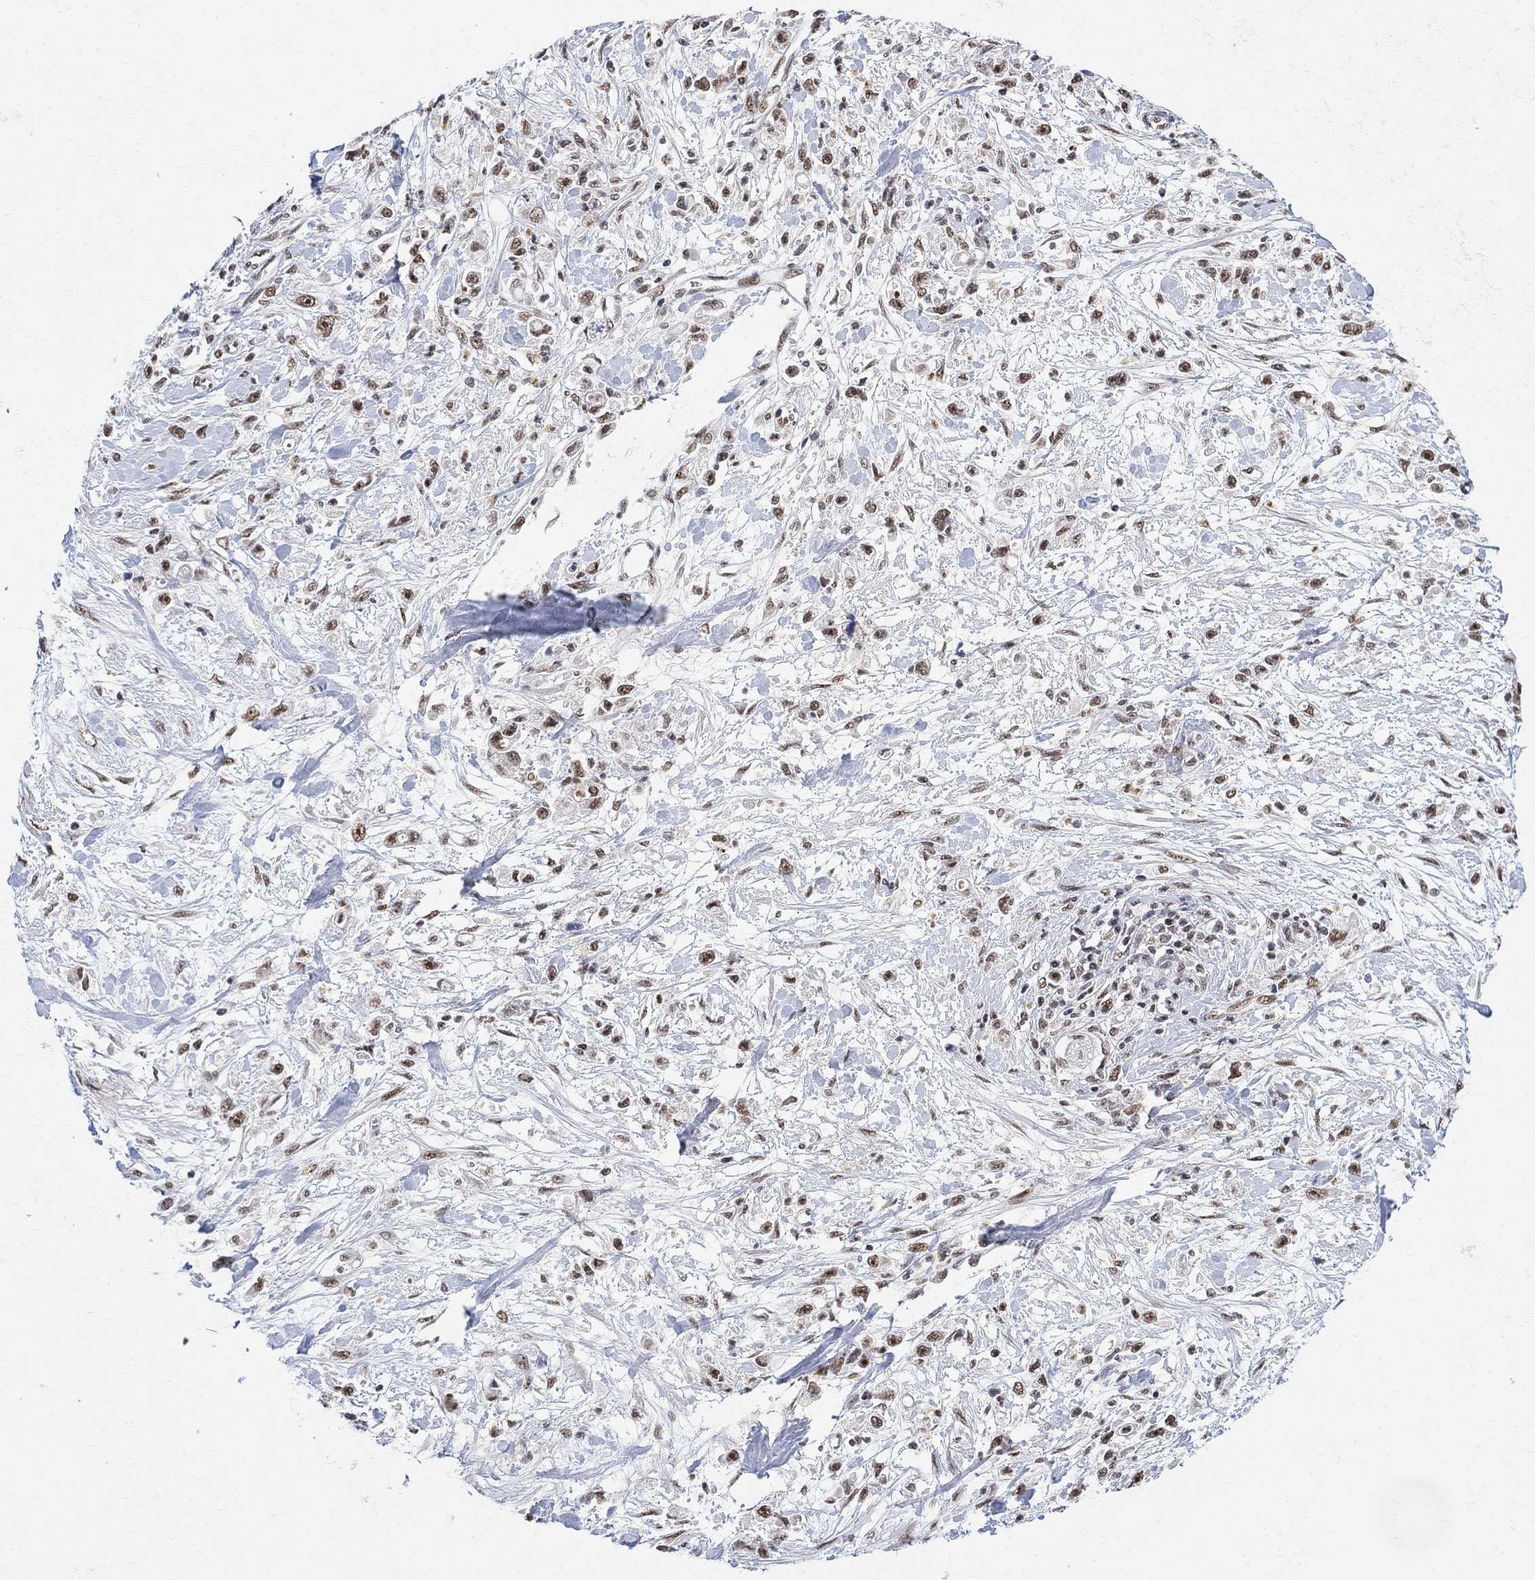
{"staining": {"intensity": "moderate", "quantity": ">75%", "location": "nuclear"}, "tissue": "stomach cancer", "cell_type": "Tumor cells", "image_type": "cancer", "snomed": [{"axis": "morphology", "description": "Adenocarcinoma, NOS"}, {"axis": "topography", "description": "Stomach"}], "caption": "Moderate nuclear staining for a protein is seen in about >75% of tumor cells of adenocarcinoma (stomach) using immunohistochemistry (IHC).", "gene": "E4F1", "patient": {"sex": "female", "age": 59}}